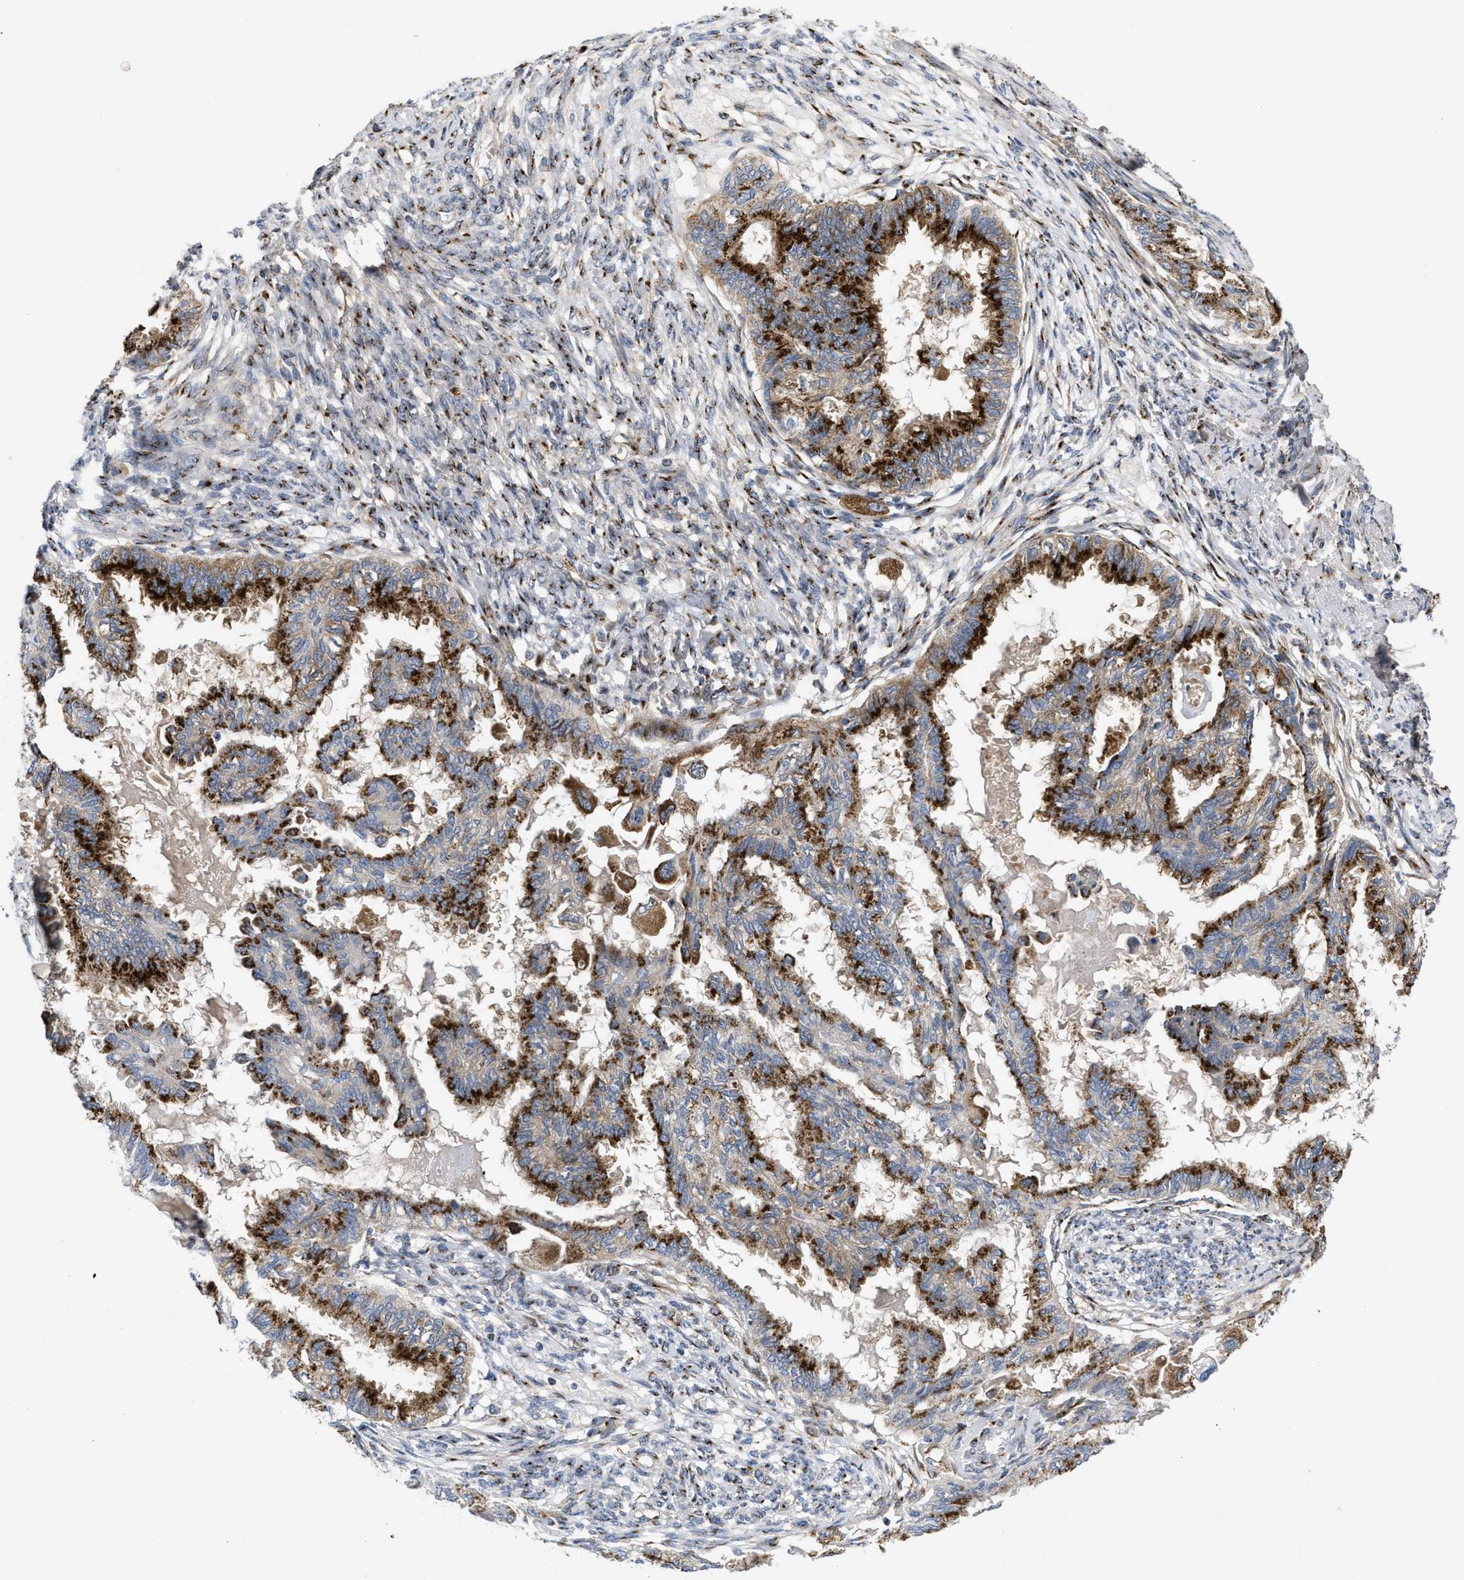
{"staining": {"intensity": "strong", "quantity": ">75%", "location": "cytoplasmic/membranous"}, "tissue": "cervical cancer", "cell_type": "Tumor cells", "image_type": "cancer", "snomed": [{"axis": "morphology", "description": "Normal tissue, NOS"}, {"axis": "morphology", "description": "Adenocarcinoma, NOS"}, {"axis": "topography", "description": "Cervix"}, {"axis": "topography", "description": "Endometrium"}], "caption": "Immunohistochemical staining of adenocarcinoma (cervical) reveals strong cytoplasmic/membranous protein positivity in approximately >75% of tumor cells.", "gene": "ZNF70", "patient": {"sex": "female", "age": 86}}